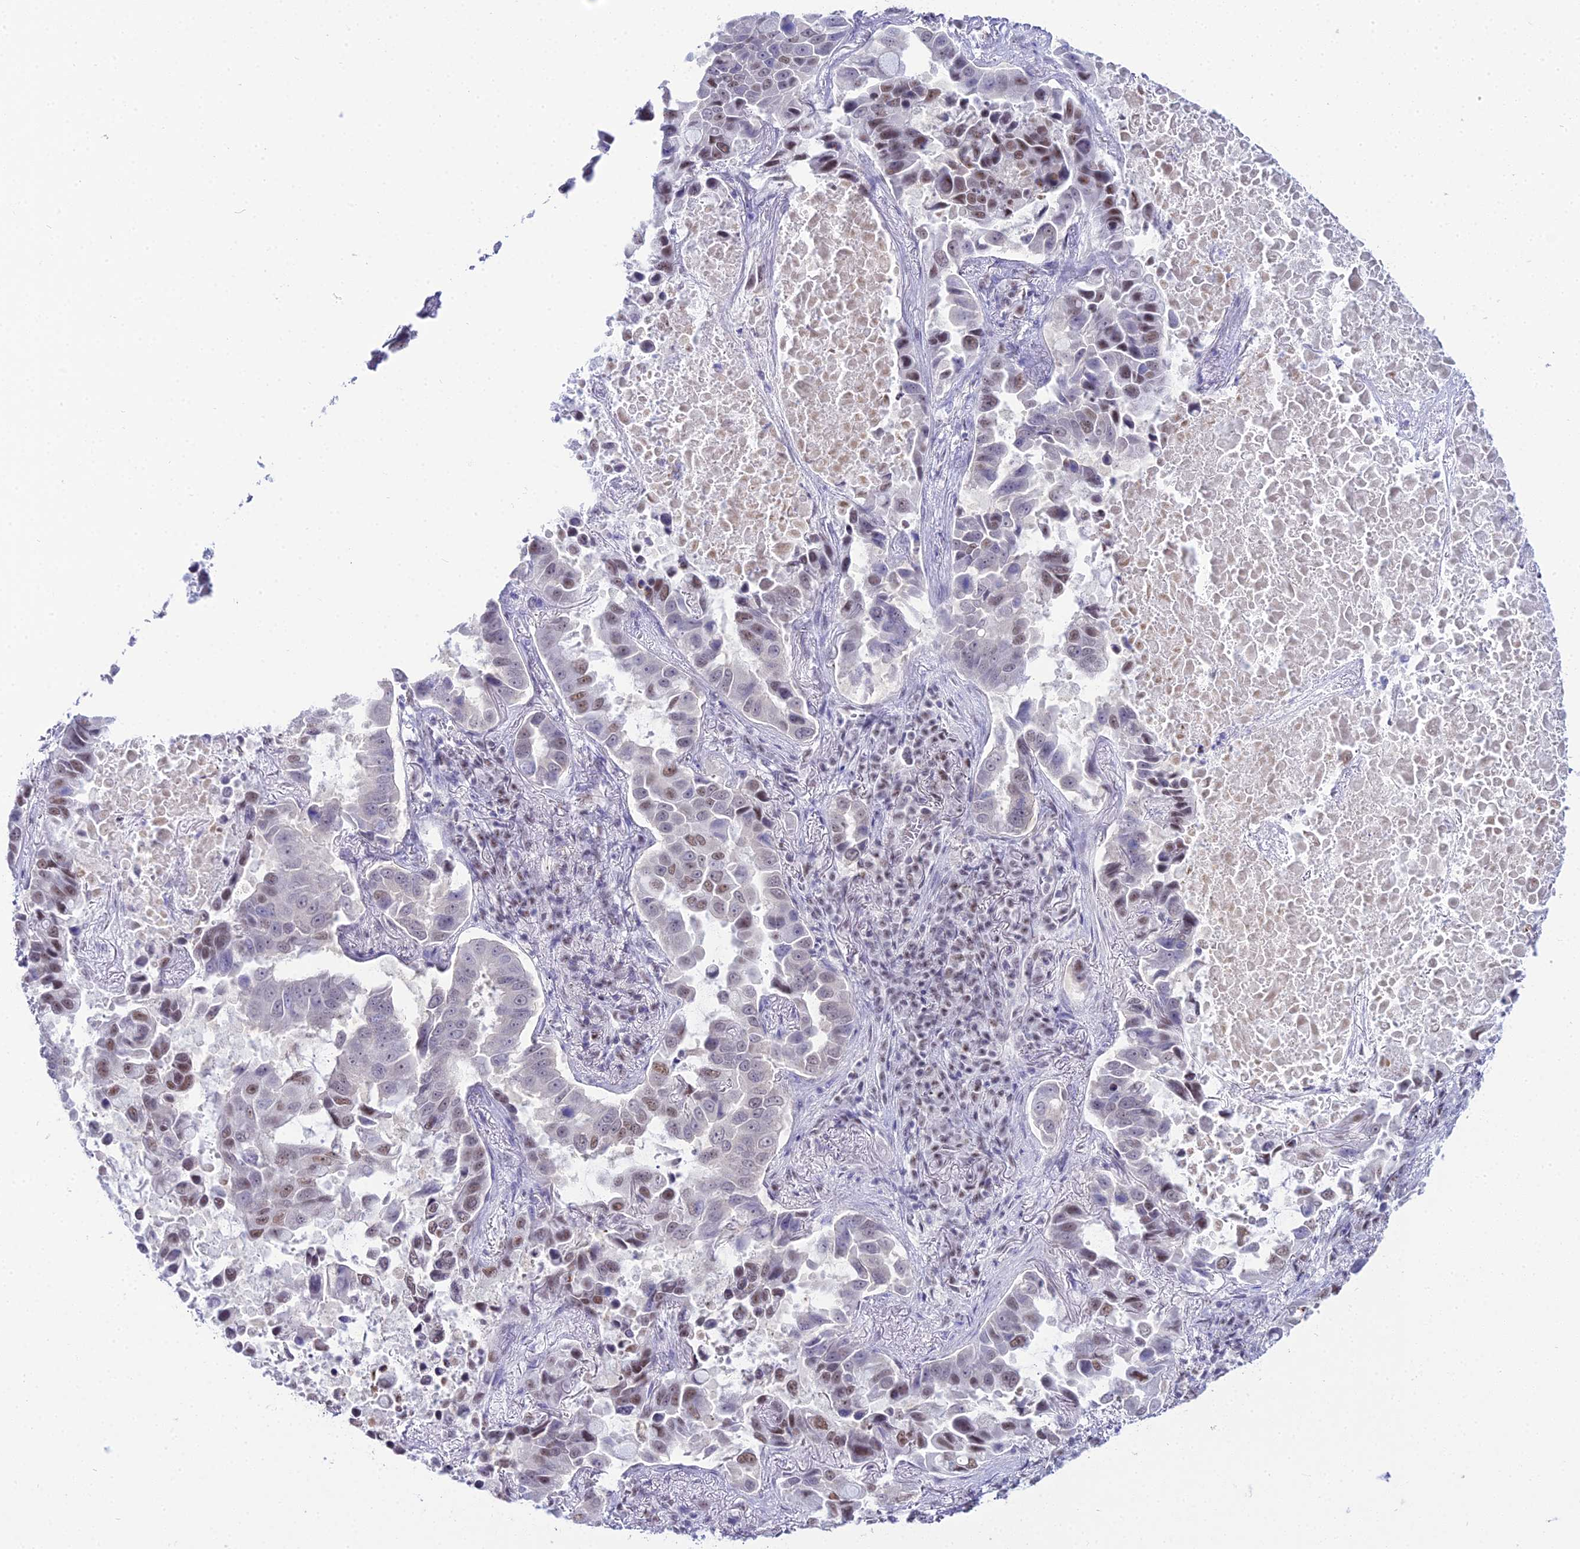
{"staining": {"intensity": "moderate", "quantity": "25%-75%", "location": "nuclear"}, "tissue": "lung cancer", "cell_type": "Tumor cells", "image_type": "cancer", "snomed": [{"axis": "morphology", "description": "Adenocarcinoma, NOS"}, {"axis": "topography", "description": "Lung"}], "caption": "Lung cancer (adenocarcinoma) tissue exhibits moderate nuclear staining in approximately 25%-75% of tumor cells", "gene": "RBM12", "patient": {"sex": "male", "age": 64}}